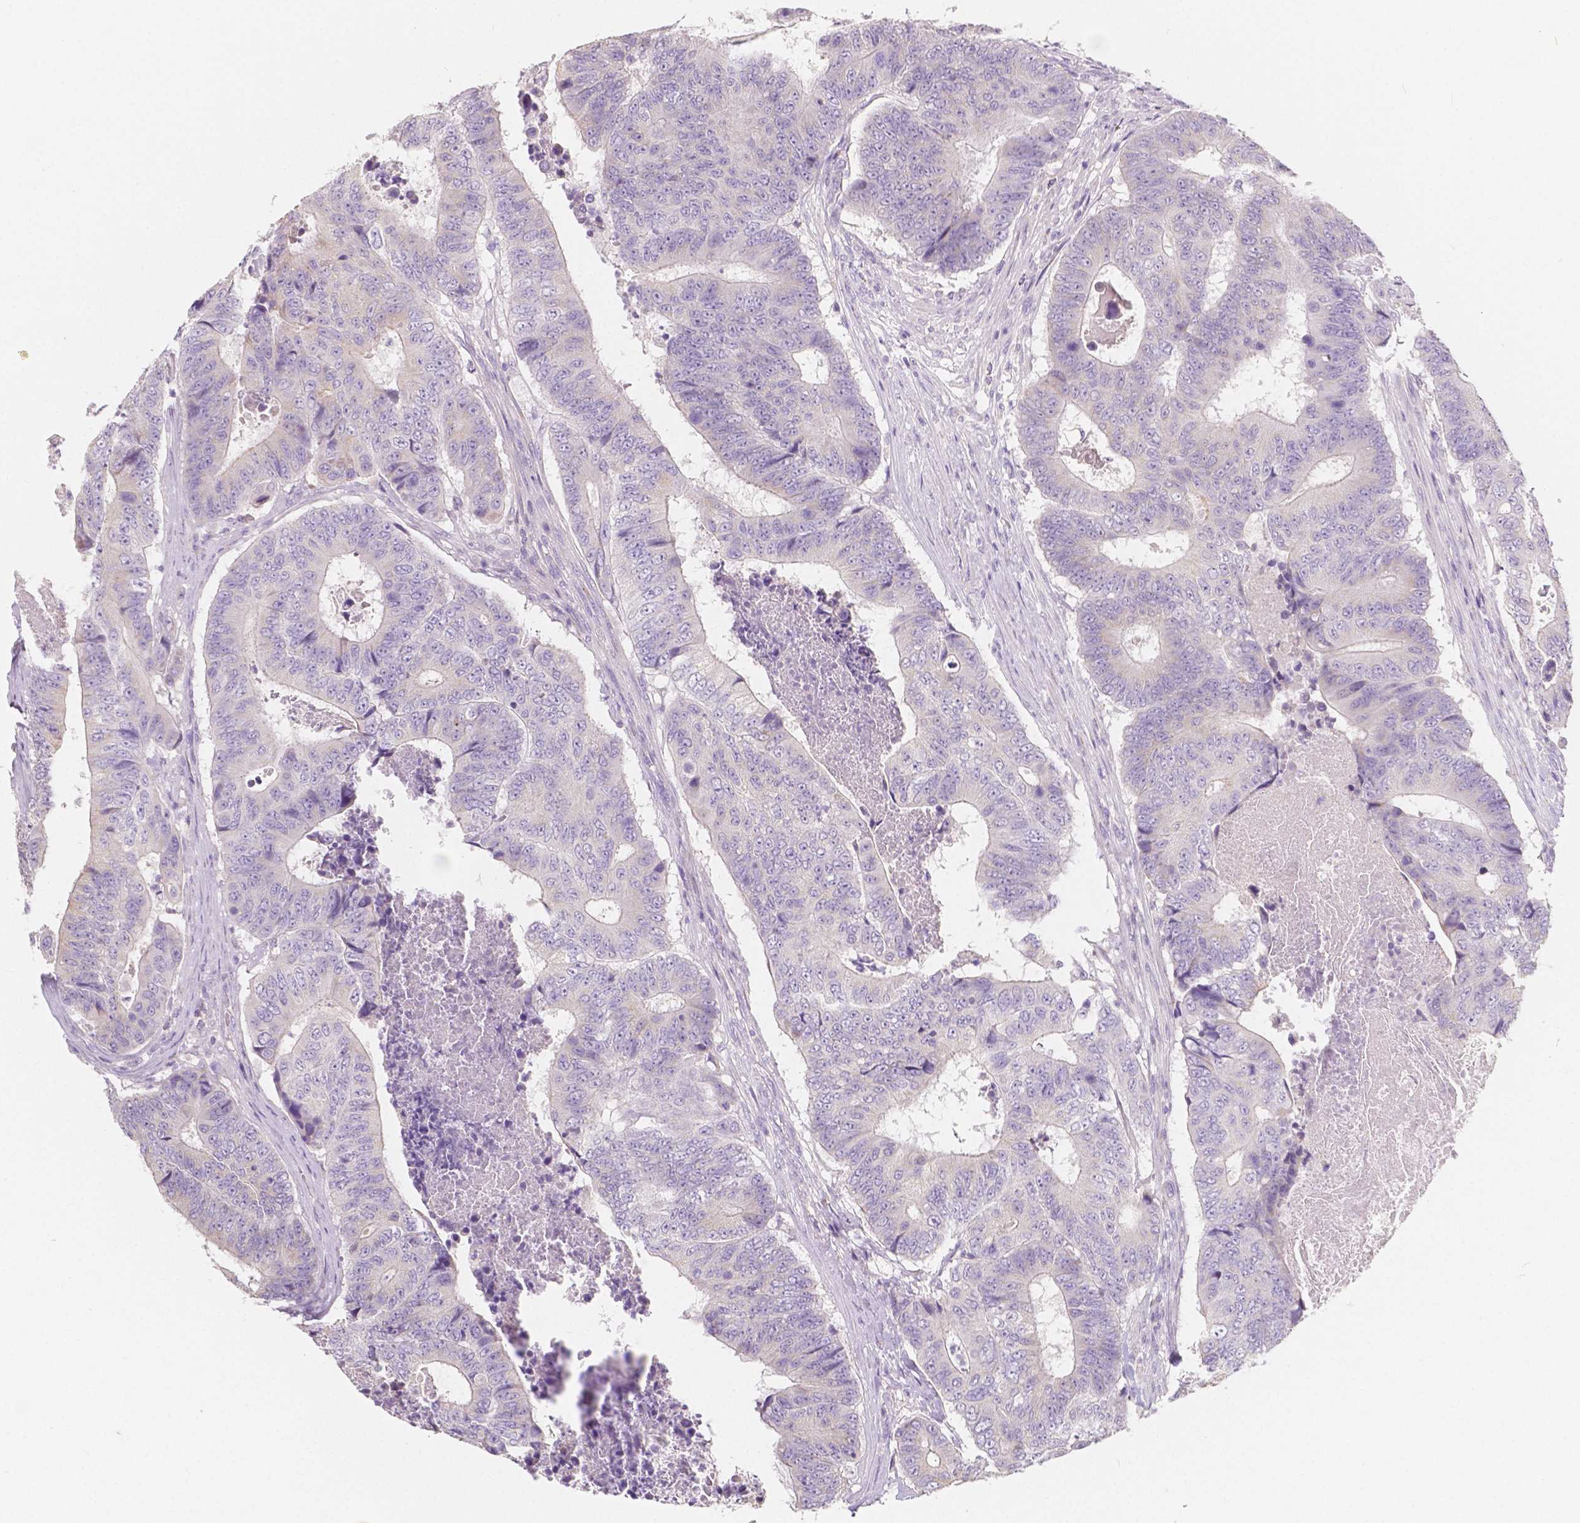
{"staining": {"intensity": "negative", "quantity": "none", "location": "none"}, "tissue": "colorectal cancer", "cell_type": "Tumor cells", "image_type": "cancer", "snomed": [{"axis": "morphology", "description": "Adenocarcinoma, NOS"}, {"axis": "topography", "description": "Colon"}], "caption": "DAB immunohistochemical staining of colorectal cancer shows no significant staining in tumor cells. The staining is performed using DAB brown chromogen with nuclei counter-stained in using hematoxylin.", "gene": "RNF186", "patient": {"sex": "female", "age": 48}}